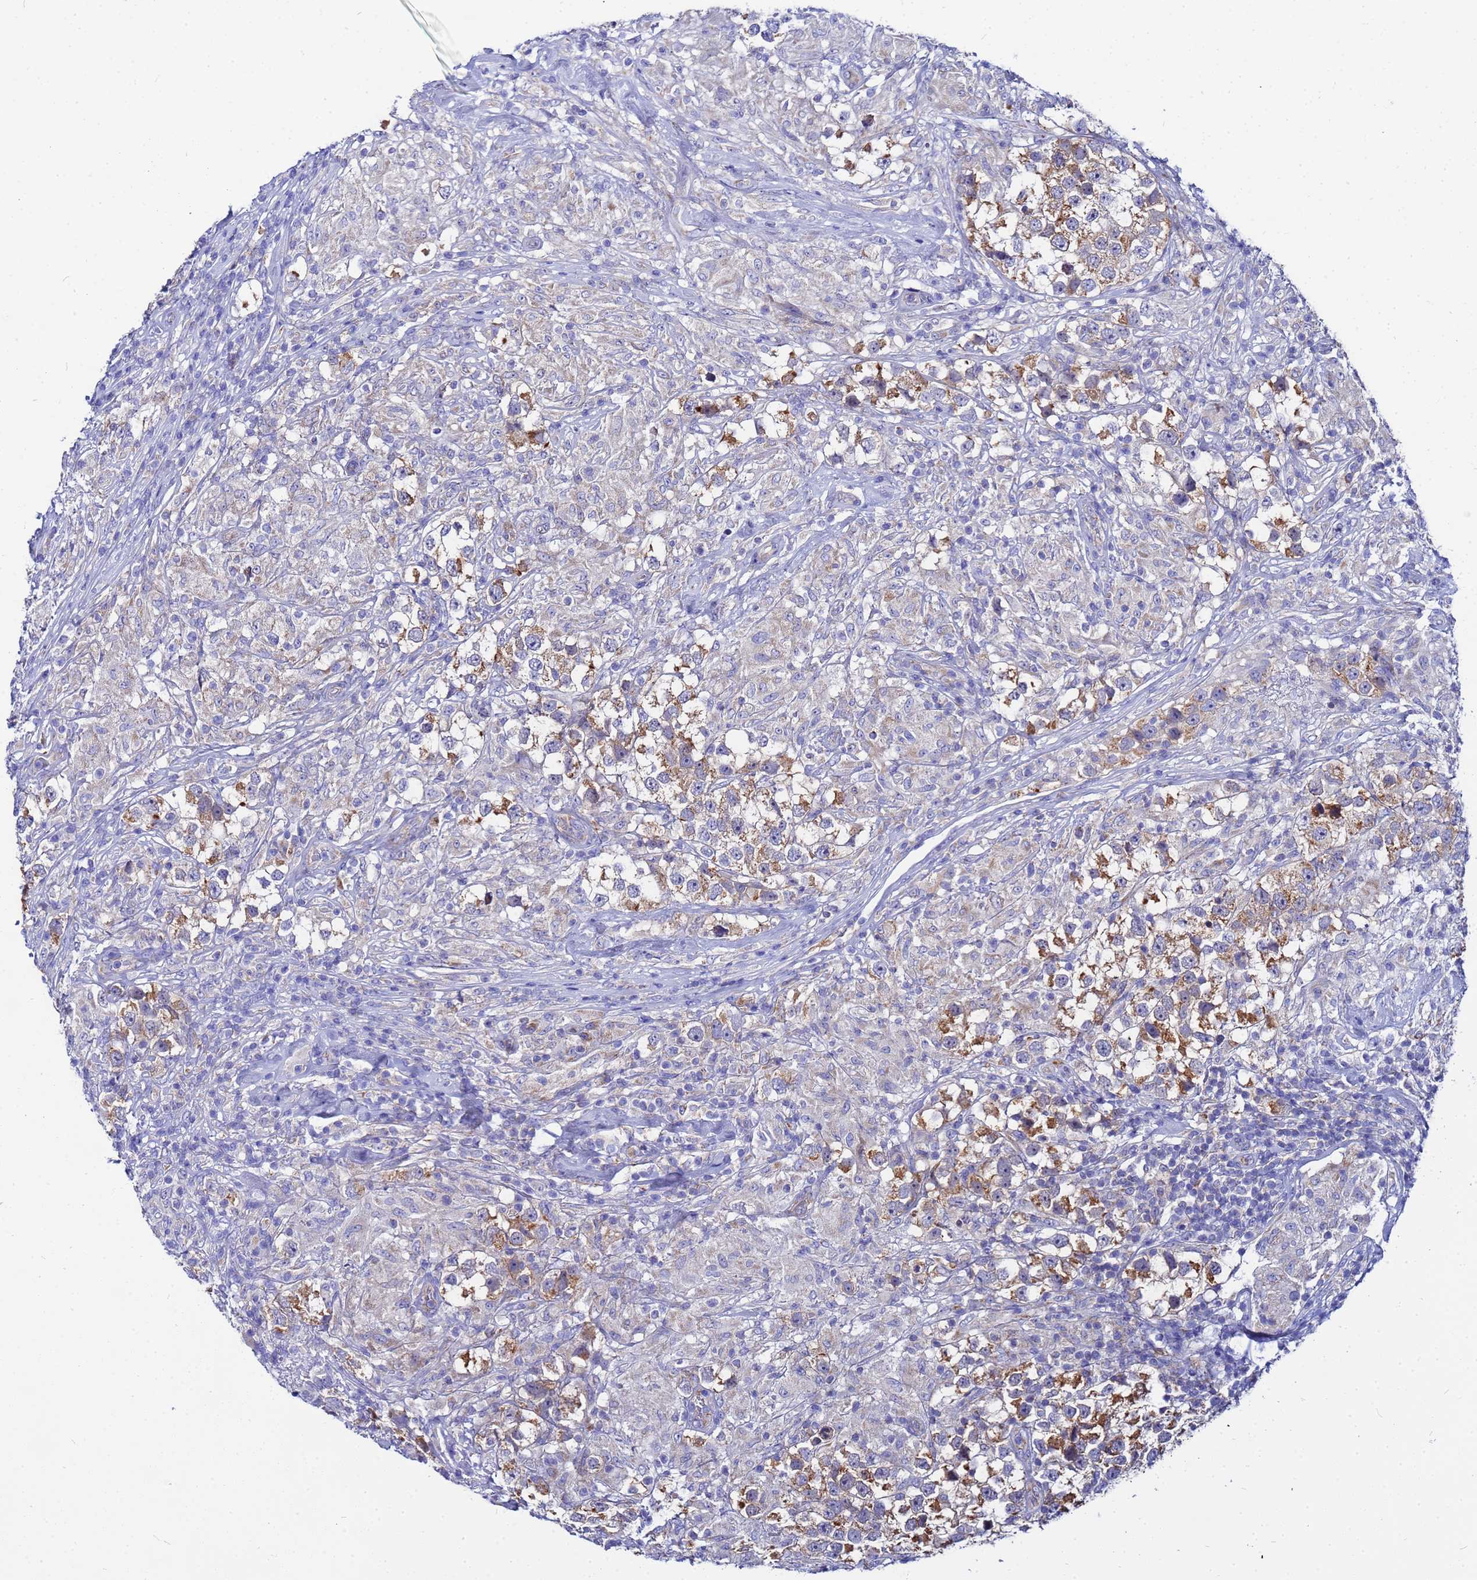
{"staining": {"intensity": "moderate", "quantity": ">75%", "location": "cytoplasmic/membranous"}, "tissue": "testis cancer", "cell_type": "Tumor cells", "image_type": "cancer", "snomed": [{"axis": "morphology", "description": "Seminoma, NOS"}, {"axis": "topography", "description": "Testis"}], "caption": "The micrograph shows immunohistochemical staining of testis cancer (seminoma). There is moderate cytoplasmic/membranous expression is identified in approximately >75% of tumor cells.", "gene": "FAHD2A", "patient": {"sex": "male", "age": 46}}